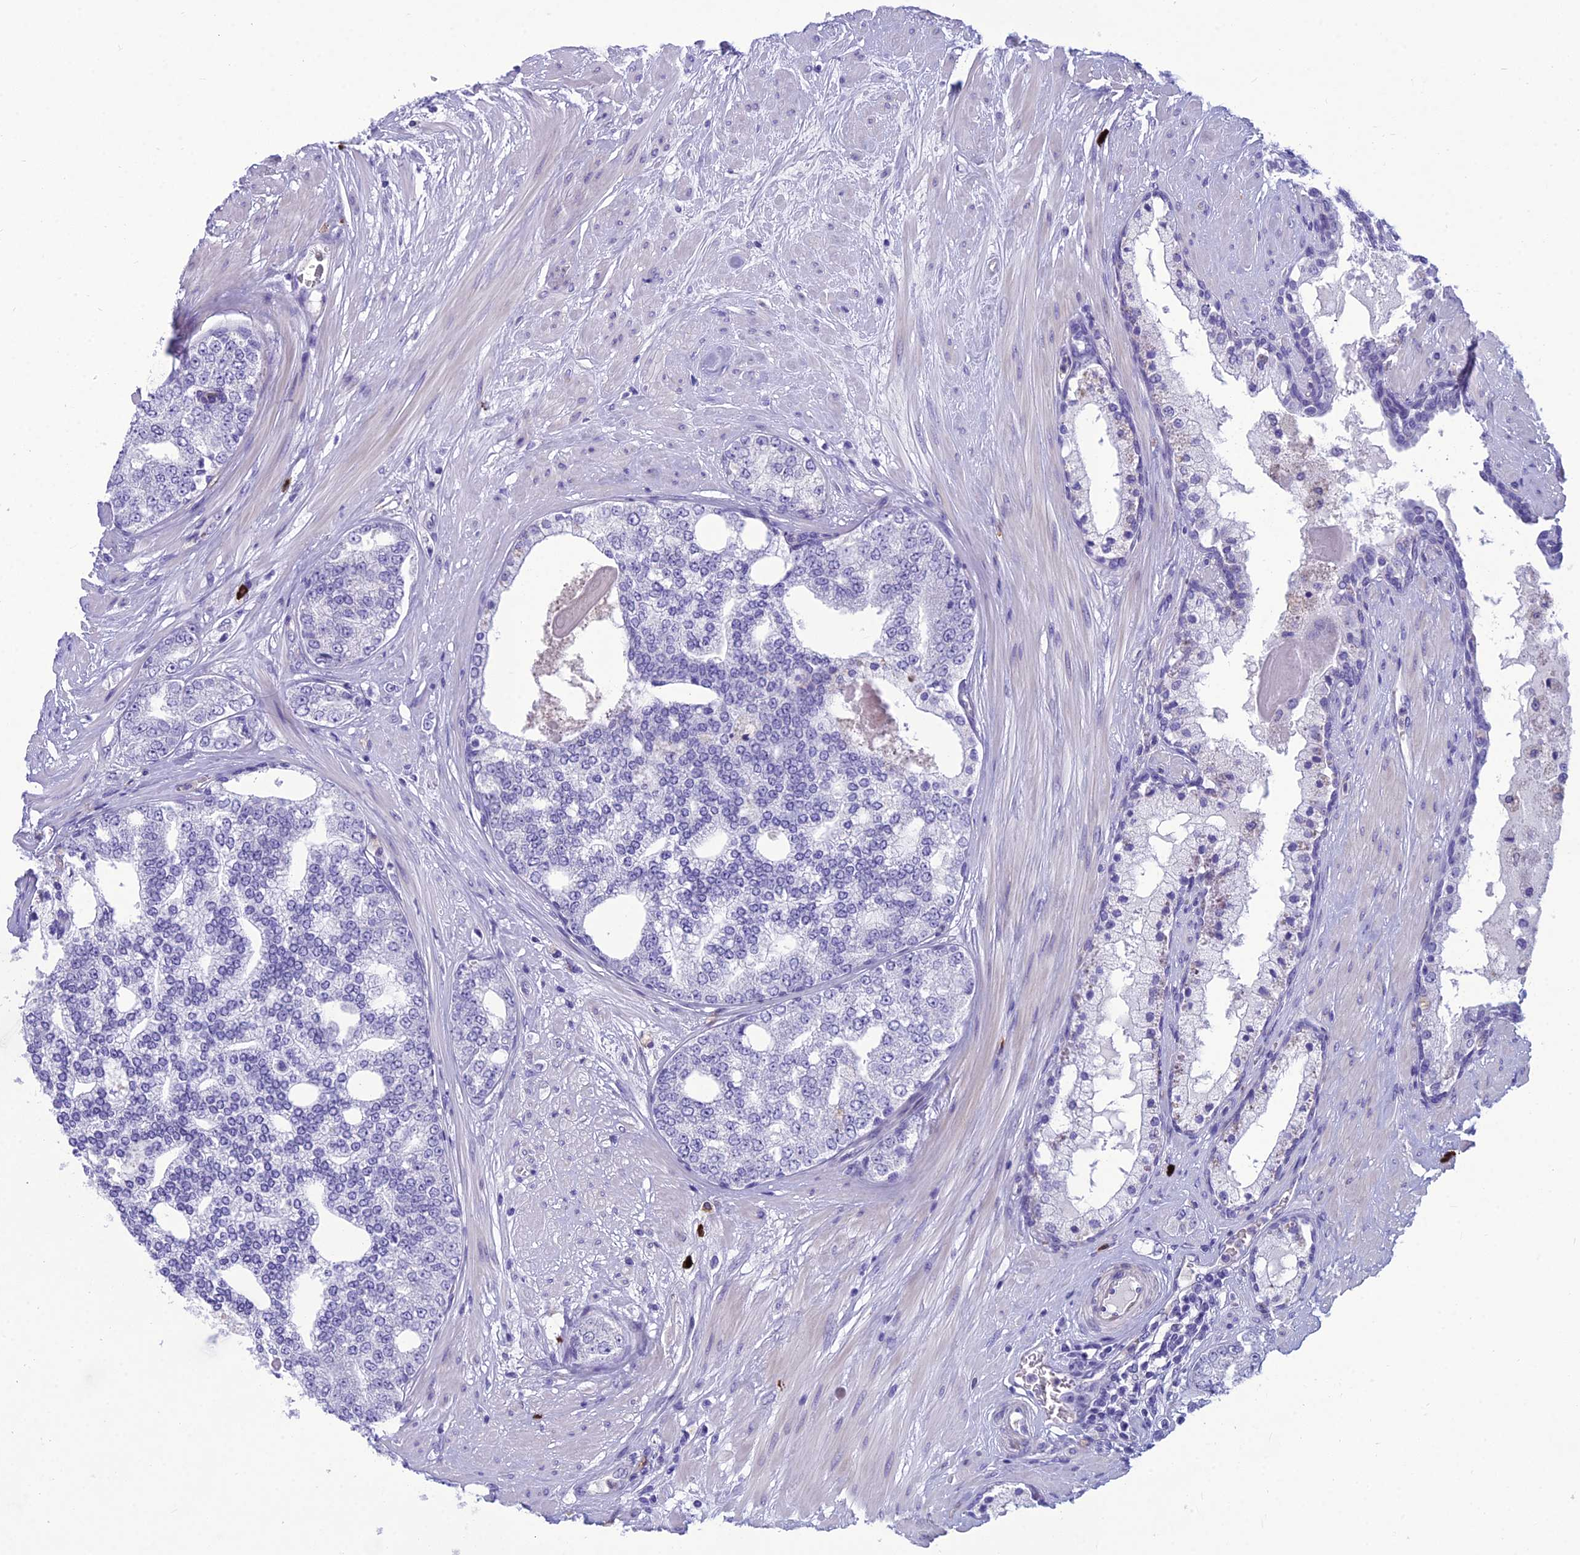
{"staining": {"intensity": "negative", "quantity": "none", "location": "none"}, "tissue": "prostate cancer", "cell_type": "Tumor cells", "image_type": "cancer", "snomed": [{"axis": "morphology", "description": "Adenocarcinoma, High grade"}, {"axis": "topography", "description": "Prostate"}], "caption": "Immunohistochemical staining of prostate cancer (high-grade adenocarcinoma) shows no significant expression in tumor cells.", "gene": "BBS7", "patient": {"sex": "male", "age": 64}}